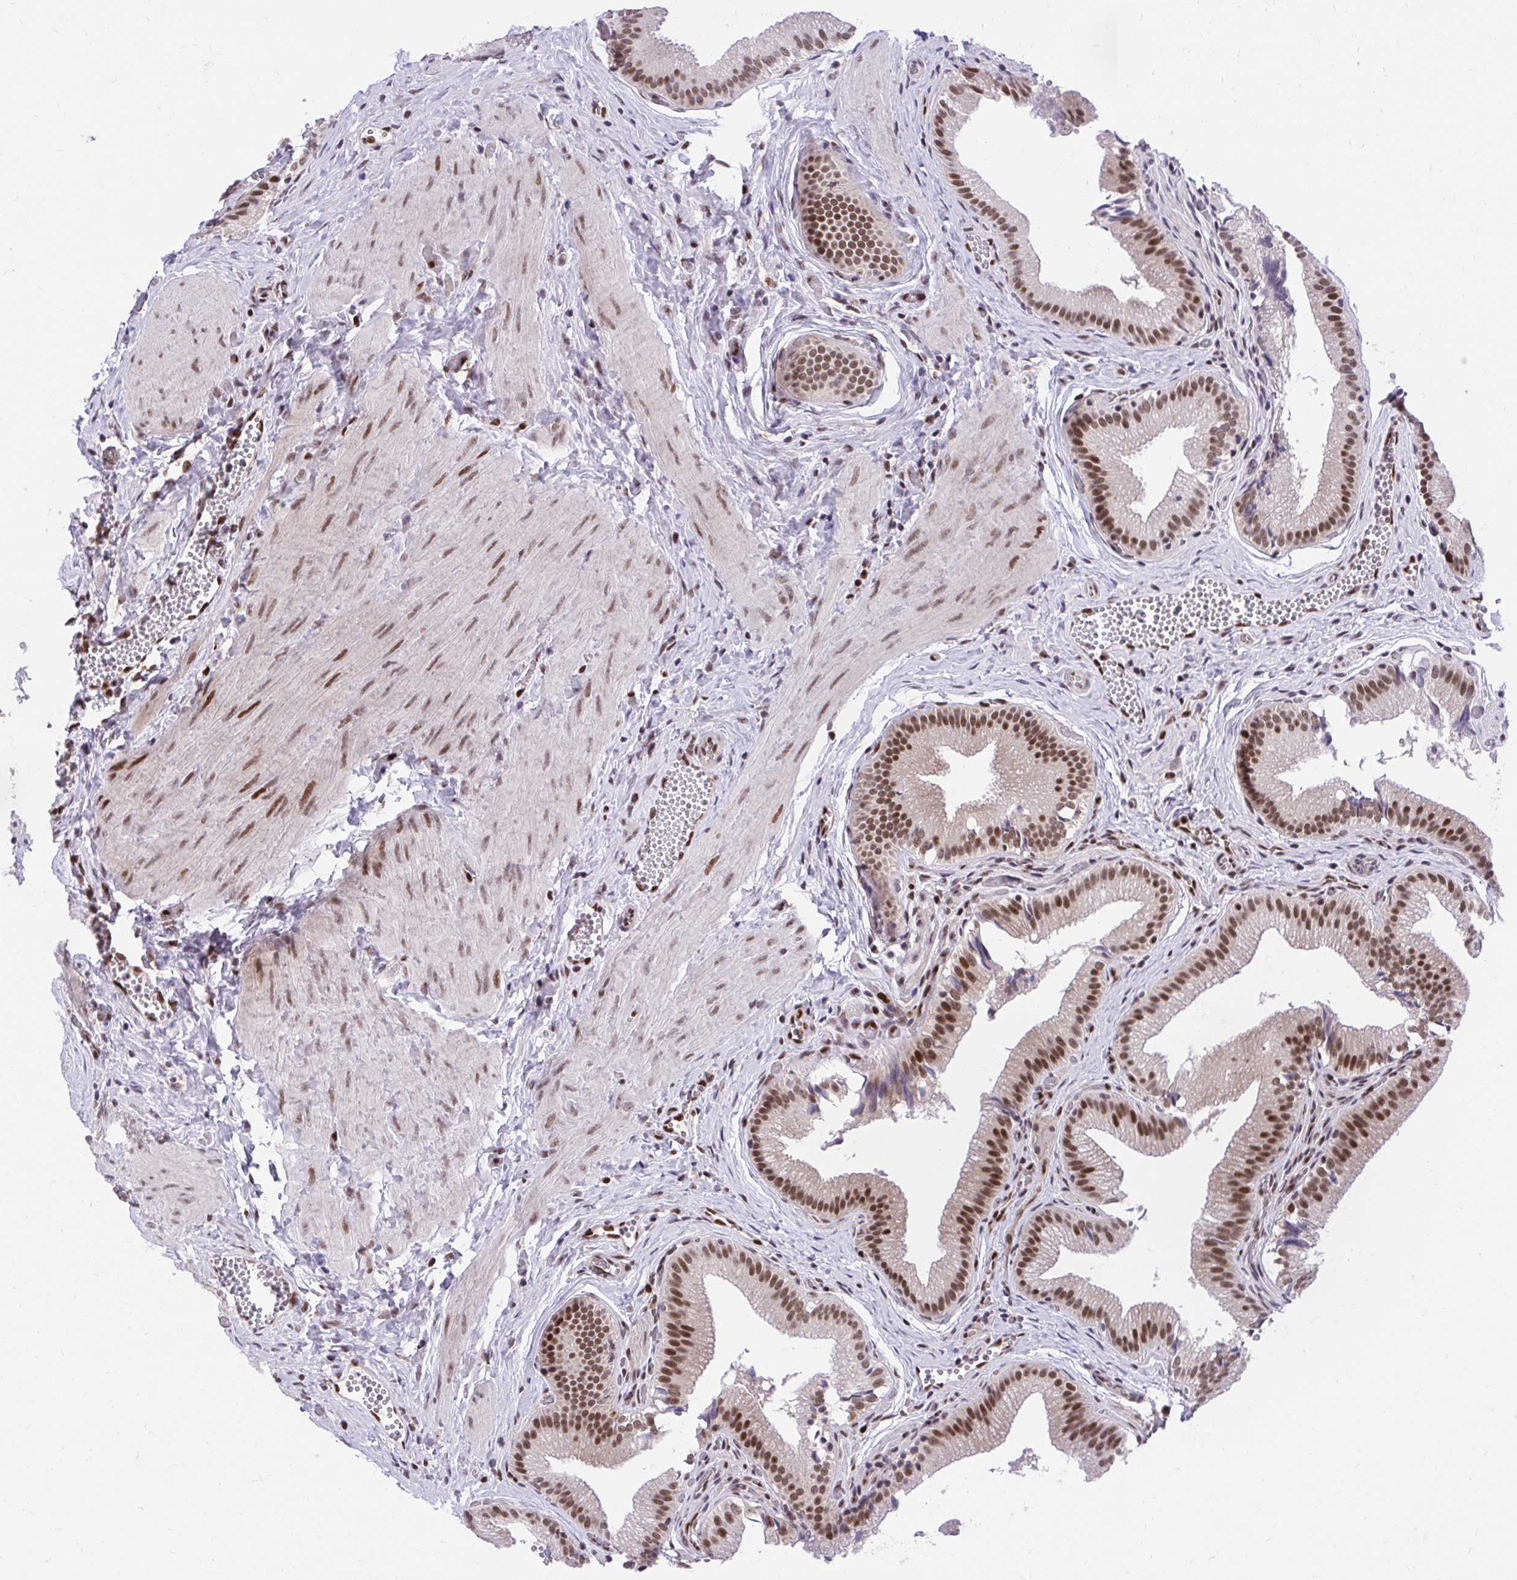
{"staining": {"intensity": "strong", "quantity": ">75%", "location": "nuclear"}, "tissue": "gallbladder", "cell_type": "Glandular cells", "image_type": "normal", "snomed": [{"axis": "morphology", "description": "Normal tissue, NOS"}, {"axis": "topography", "description": "Gallbladder"}], "caption": "Glandular cells exhibit high levels of strong nuclear staining in approximately >75% of cells in normal human gallbladder.", "gene": "HOXA4", "patient": {"sex": "male", "age": 17}}